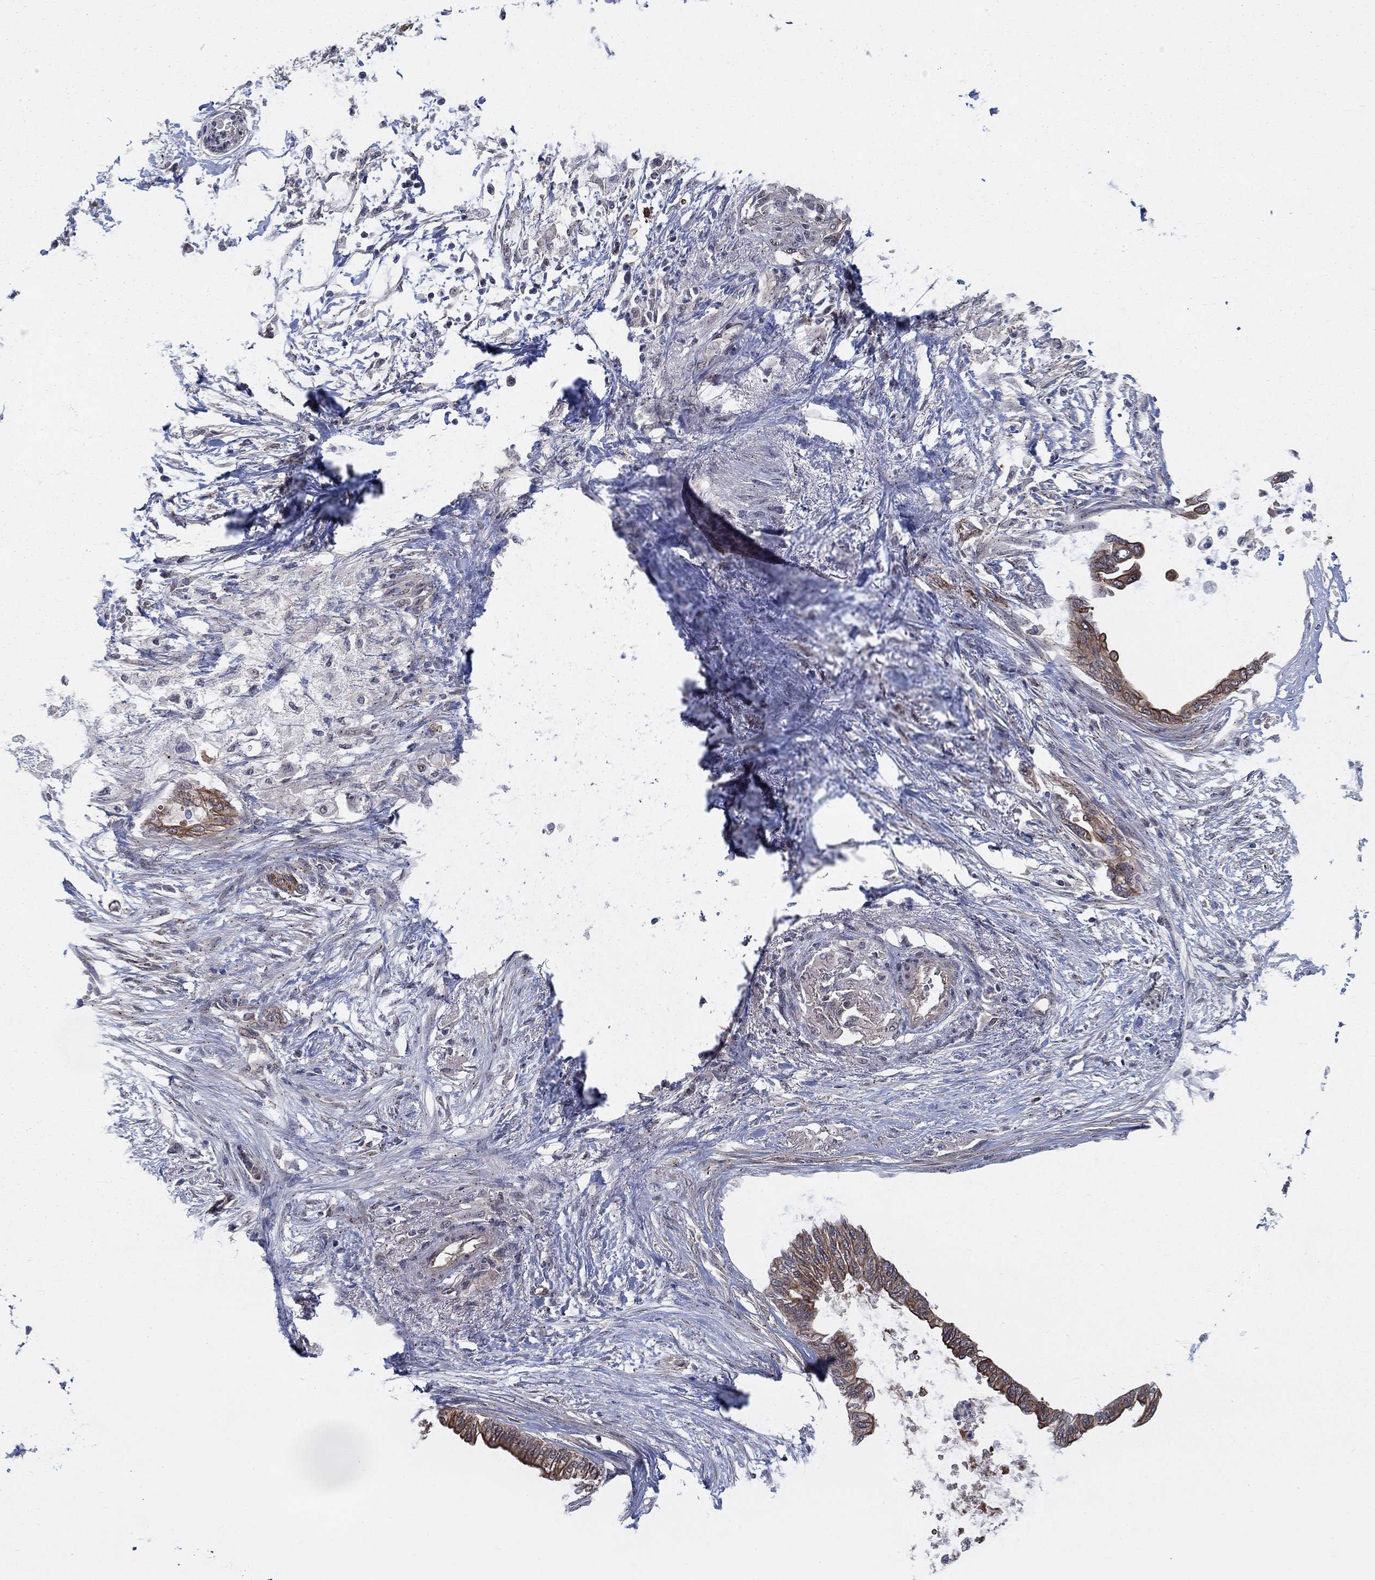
{"staining": {"intensity": "strong", "quantity": "<25%", "location": "cytoplasmic/membranous"}, "tissue": "pancreatic cancer", "cell_type": "Tumor cells", "image_type": "cancer", "snomed": [{"axis": "morphology", "description": "Normal tissue, NOS"}, {"axis": "morphology", "description": "Adenocarcinoma, NOS"}, {"axis": "topography", "description": "Pancreas"}, {"axis": "topography", "description": "Duodenum"}], "caption": "Strong cytoplasmic/membranous staining is appreciated in approximately <25% of tumor cells in pancreatic cancer.", "gene": "SH3RF1", "patient": {"sex": "female", "age": 60}}